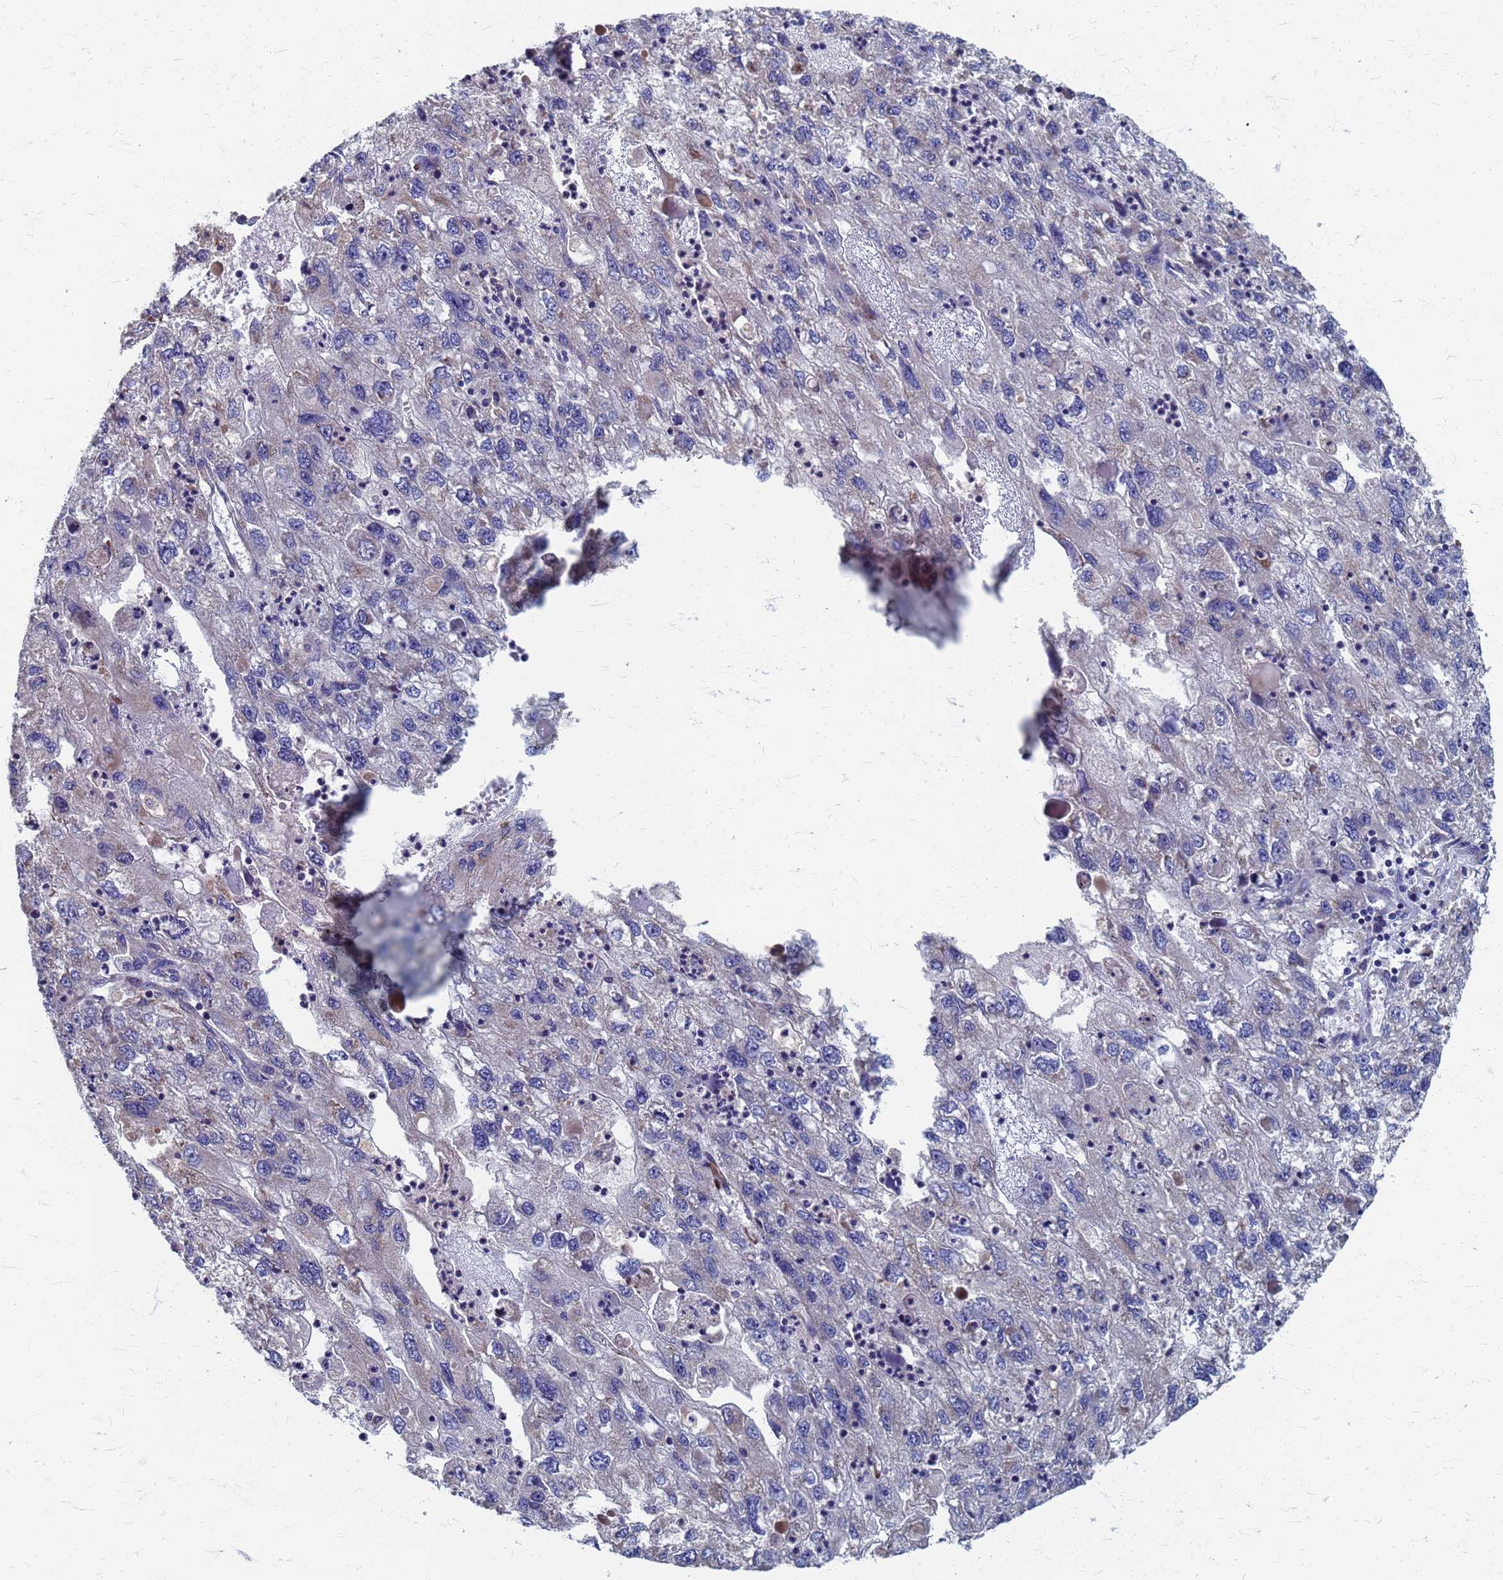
{"staining": {"intensity": "negative", "quantity": "none", "location": "none"}, "tissue": "endometrial cancer", "cell_type": "Tumor cells", "image_type": "cancer", "snomed": [{"axis": "morphology", "description": "Adenocarcinoma, NOS"}, {"axis": "topography", "description": "Endometrium"}], "caption": "There is no significant expression in tumor cells of endometrial adenocarcinoma. The staining is performed using DAB (3,3'-diaminobenzidine) brown chromogen with nuclei counter-stained in using hematoxylin.", "gene": "ATPAF1", "patient": {"sex": "female", "age": 49}}